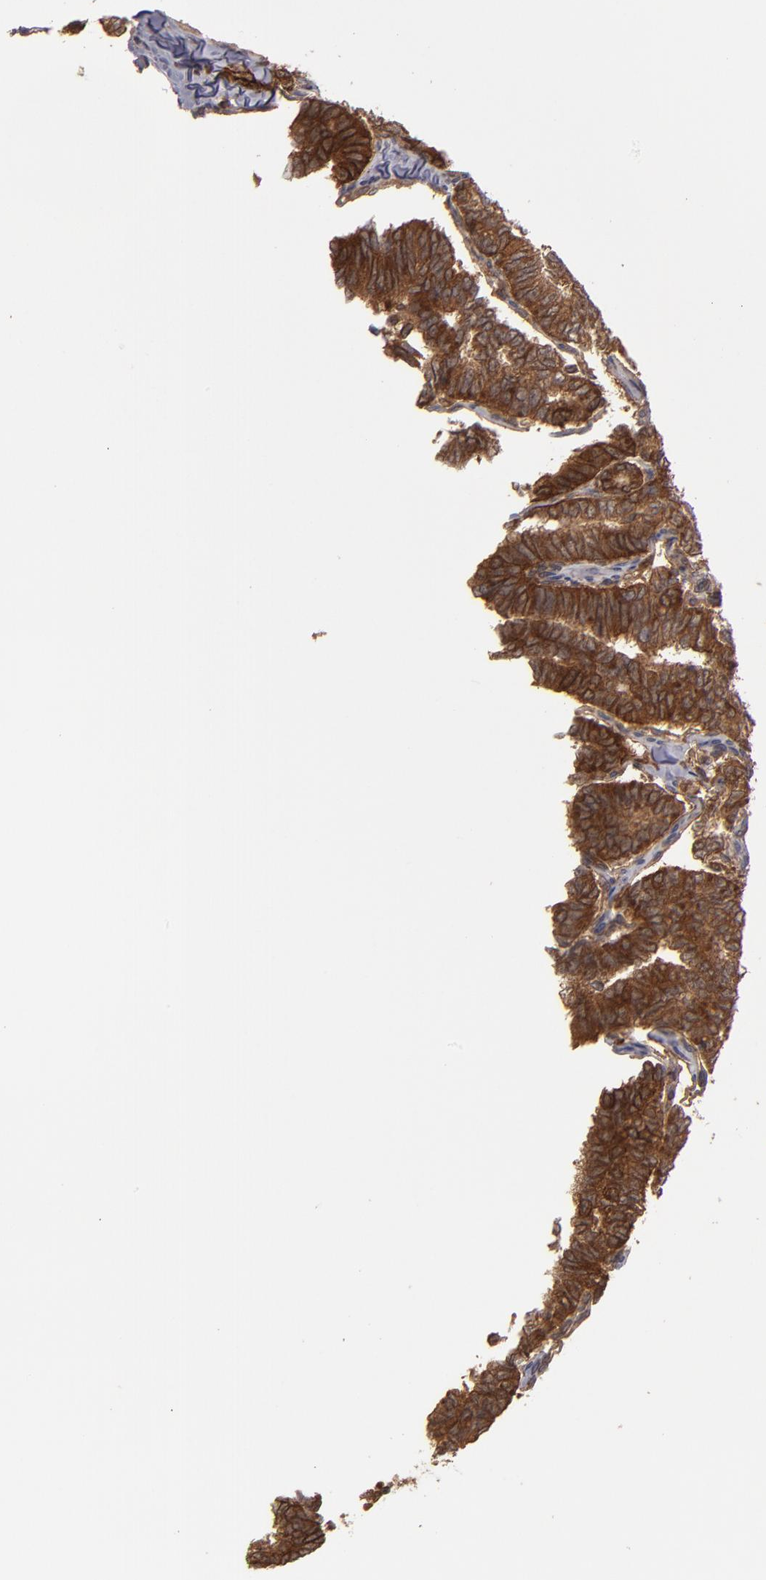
{"staining": {"intensity": "strong", "quantity": ">75%", "location": "cytoplasmic/membranous"}, "tissue": "thyroid cancer", "cell_type": "Tumor cells", "image_type": "cancer", "snomed": [{"axis": "morphology", "description": "Papillary adenocarcinoma, NOS"}, {"axis": "topography", "description": "Thyroid gland"}], "caption": "A high-resolution image shows immunohistochemistry (IHC) staining of thyroid cancer (papillary adenocarcinoma), which shows strong cytoplasmic/membranous staining in approximately >75% of tumor cells.", "gene": "RPS6KA6", "patient": {"sex": "female", "age": 35}}